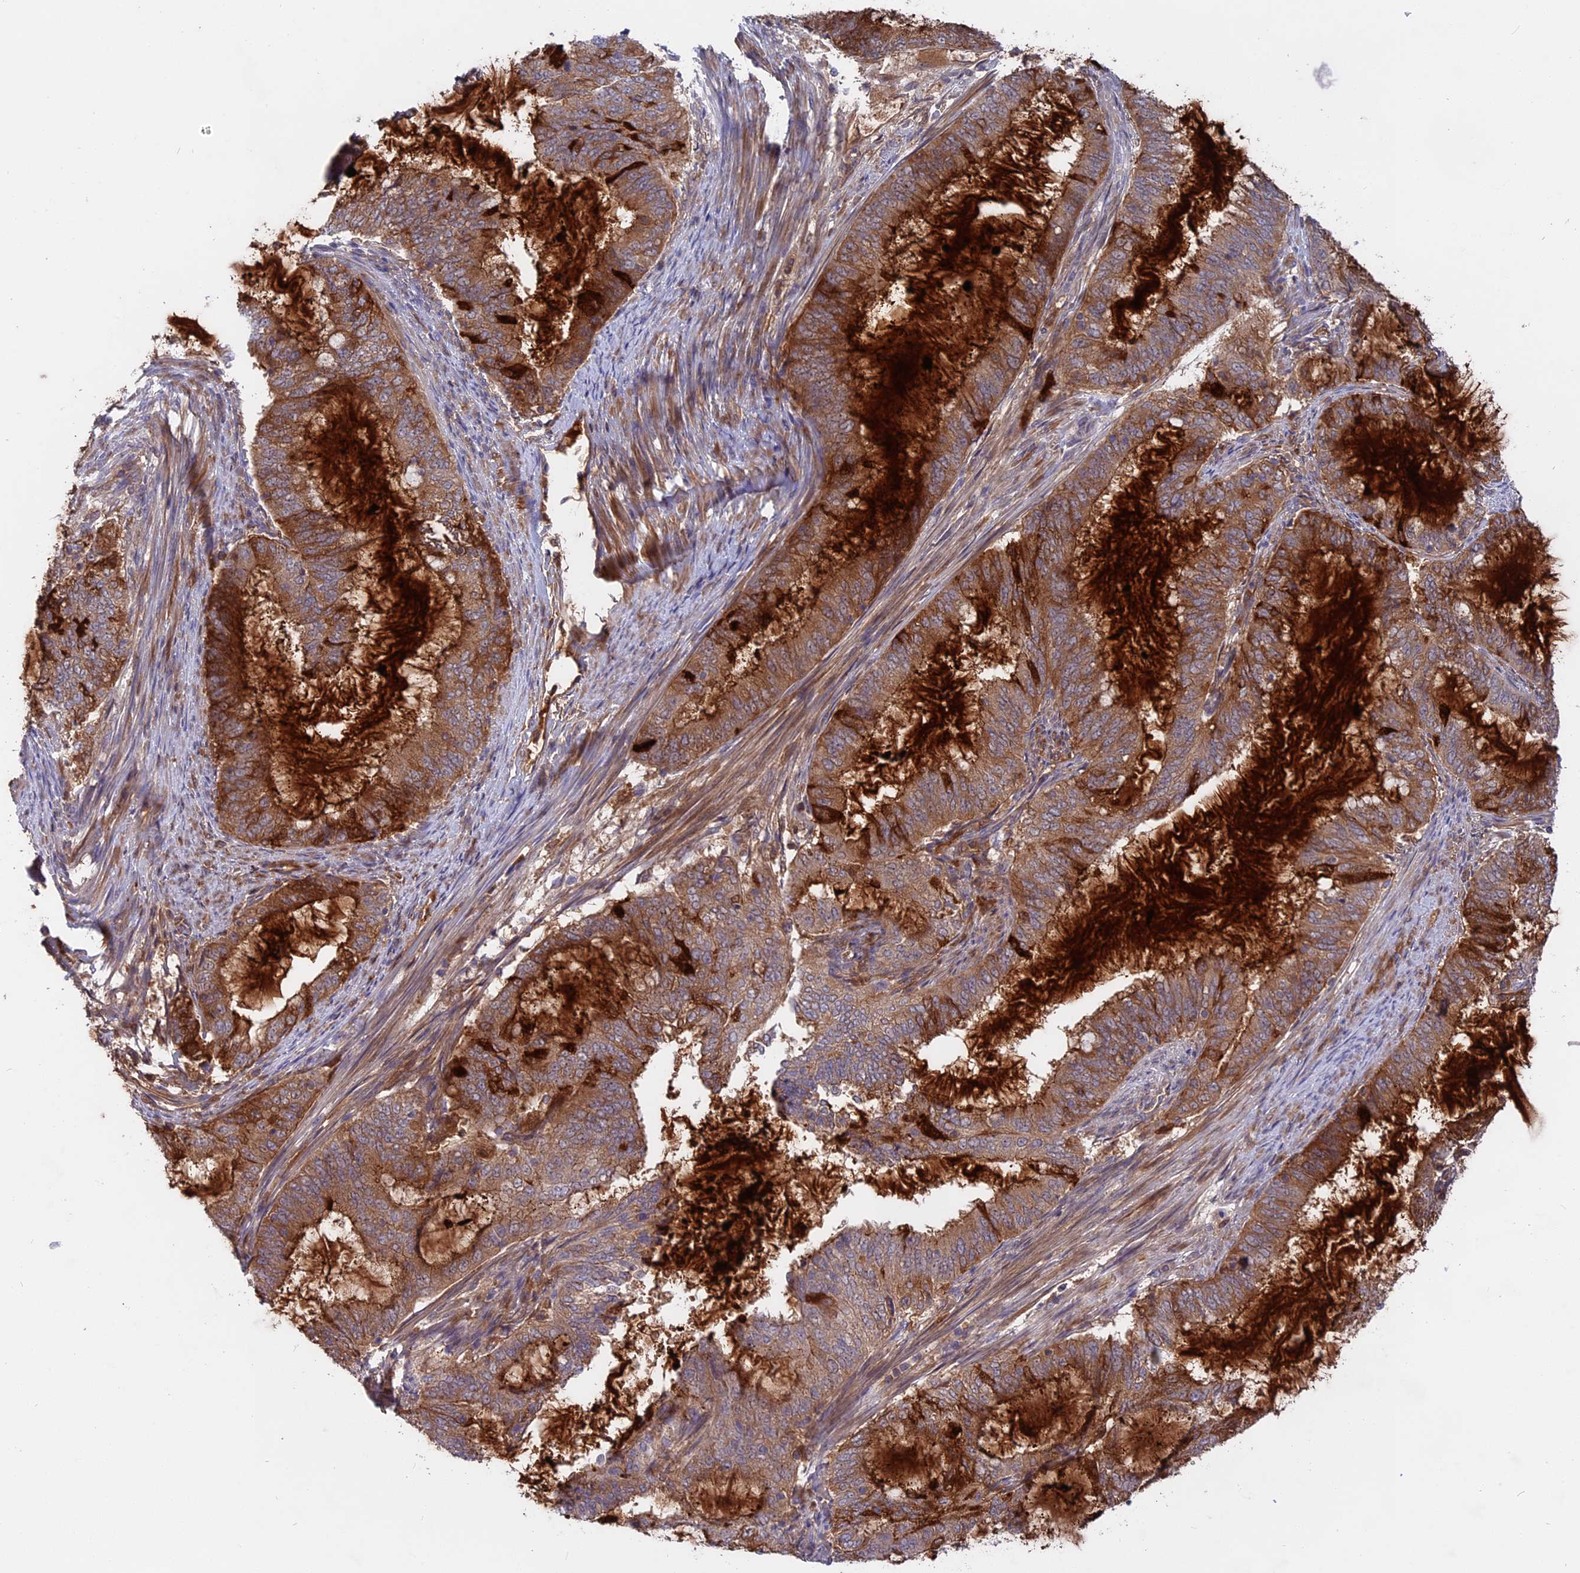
{"staining": {"intensity": "moderate", "quantity": ">75%", "location": "cytoplasmic/membranous"}, "tissue": "endometrial cancer", "cell_type": "Tumor cells", "image_type": "cancer", "snomed": [{"axis": "morphology", "description": "Adenocarcinoma, NOS"}, {"axis": "topography", "description": "Endometrium"}], "caption": "Human endometrial cancer stained with a brown dye reveals moderate cytoplasmic/membranous positive expression in approximately >75% of tumor cells.", "gene": "TENT4B", "patient": {"sex": "female", "age": 51}}